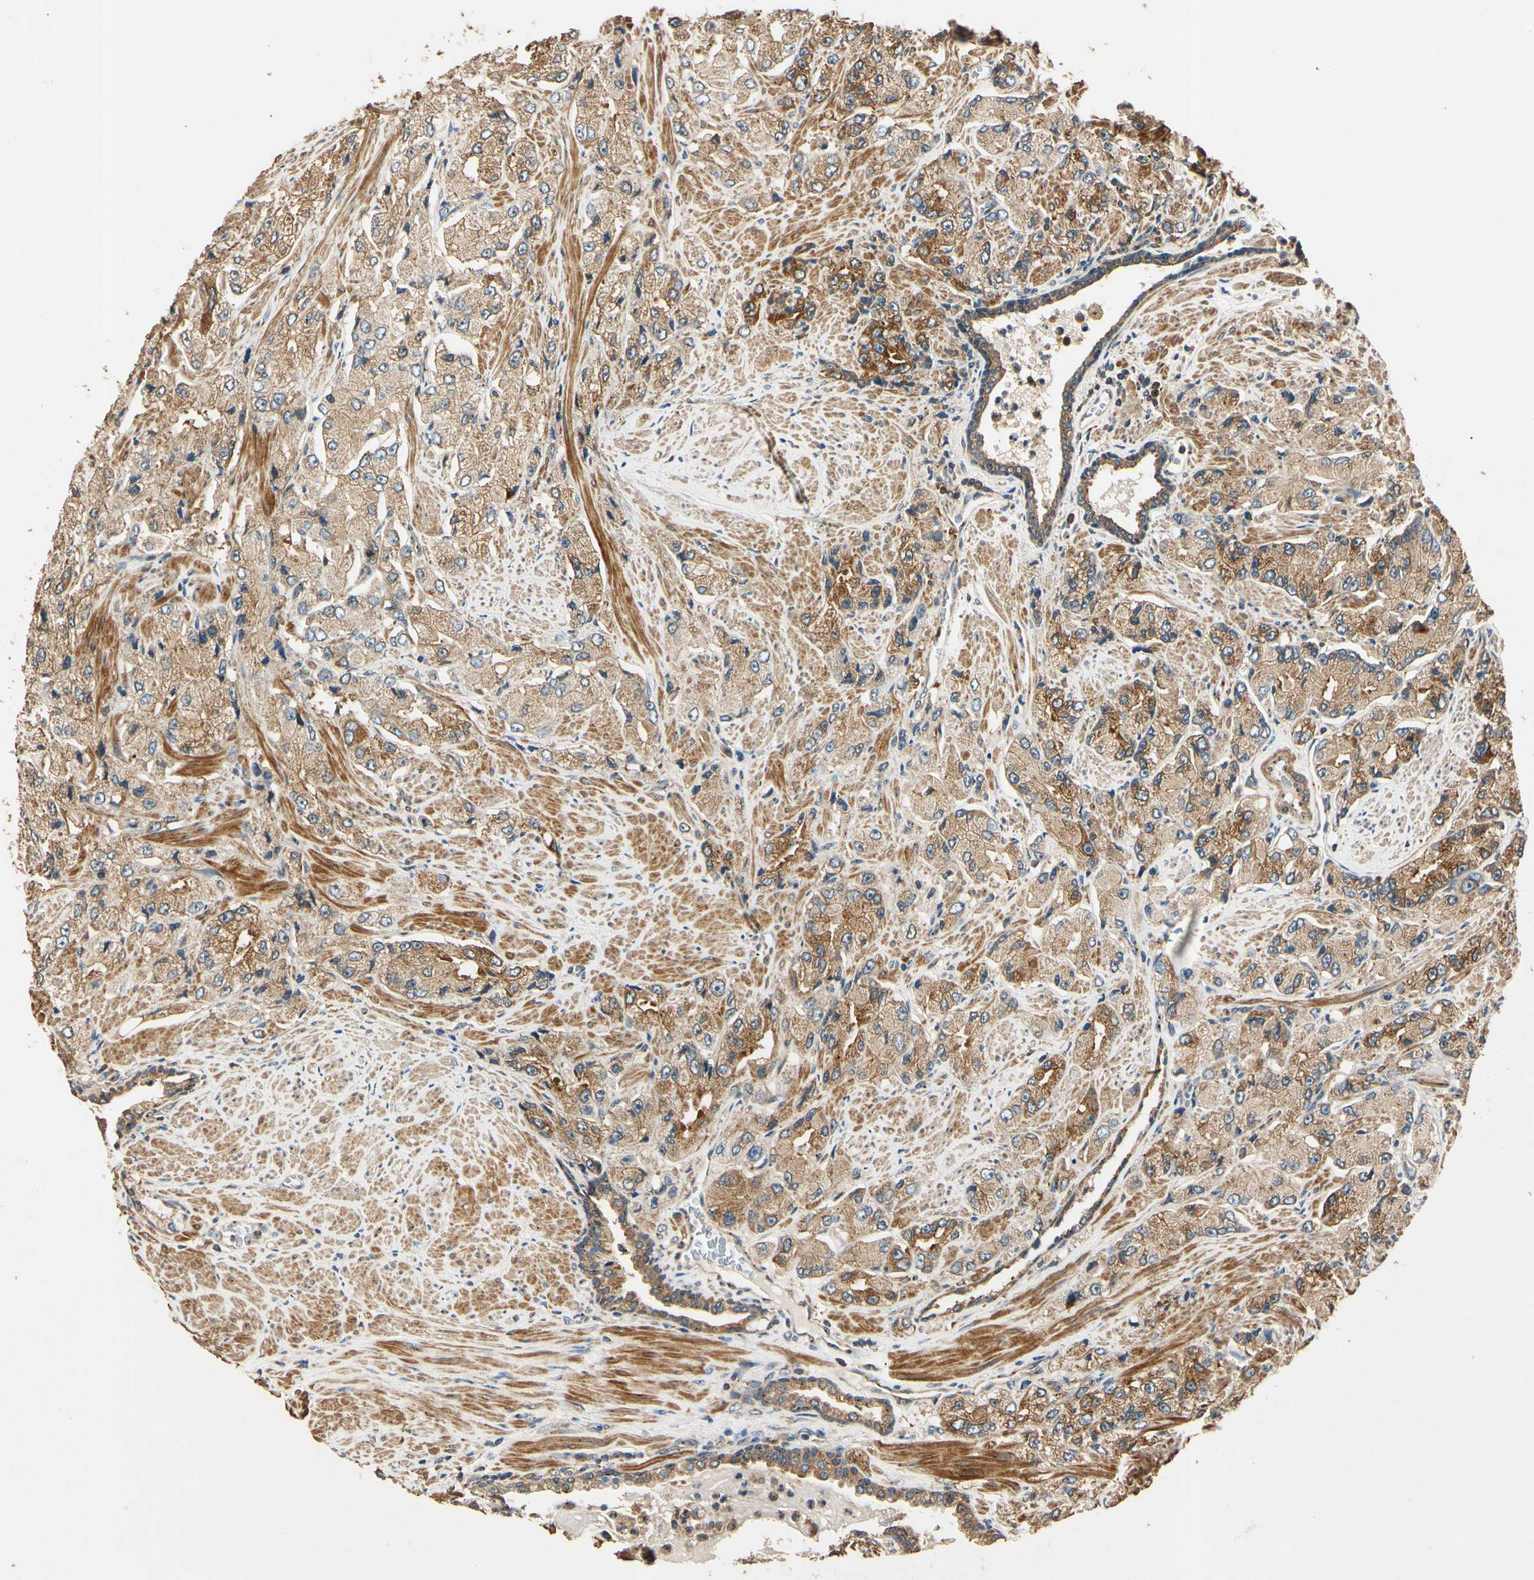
{"staining": {"intensity": "moderate", "quantity": ">75%", "location": "cytoplasmic/membranous"}, "tissue": "prostate cancer", "cell_type": "Tumor cells", "image_type": "cancer", "snomed": [{"axis": "morphology", "description": "Adenocarcinoma, High grade"}, {"axis": "topography", "description": "Prostate"}], "caption": "Prostate cancer was stained to show a protein in brown. There is medium levels of moderate cytoplasmic/membranous staining in about >75% of tumor cells. (Brightfield microscopy of DAB IHC at high magnification).", "gene": "AKAP9", "patient": {"sex": "male", "age": 58}}